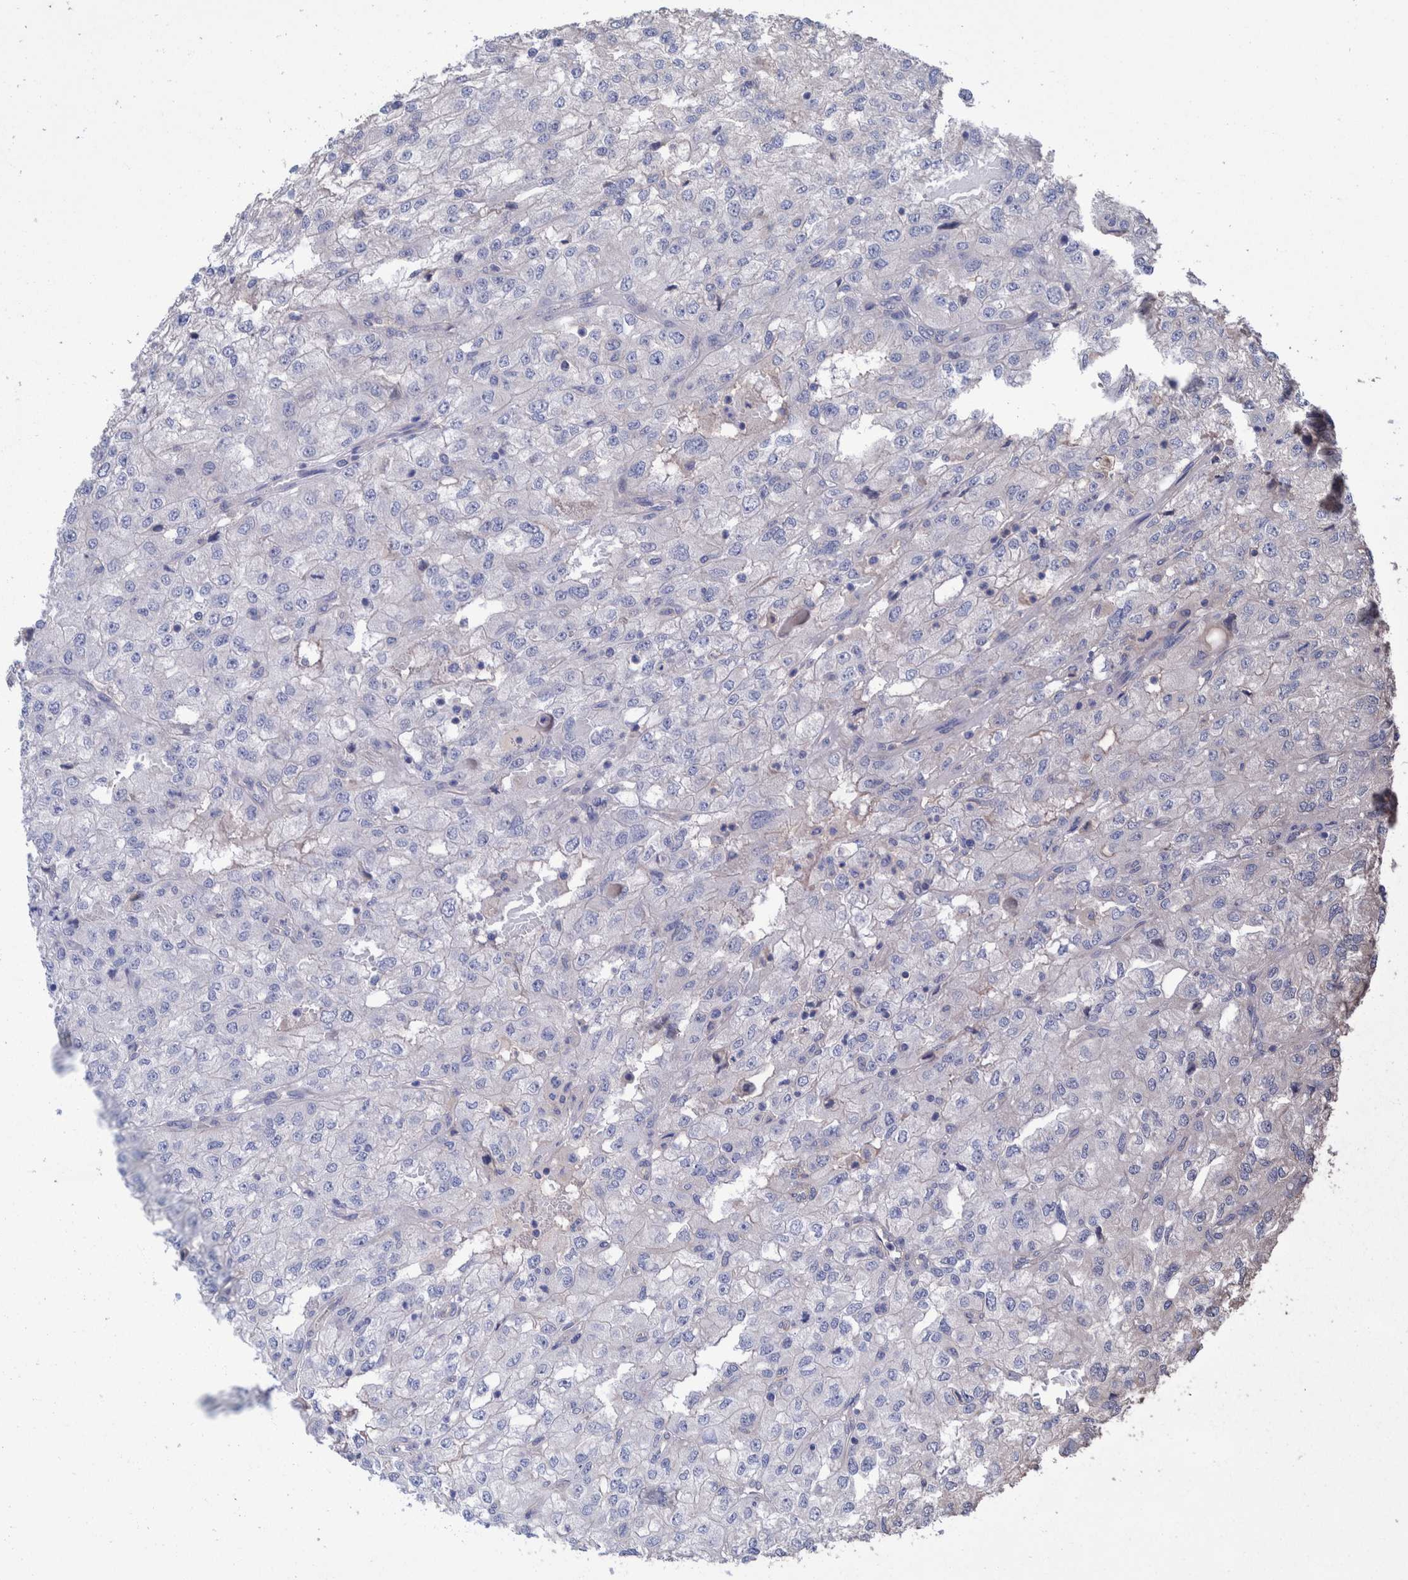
{"staining": {"intensity": "negative", "quantity": "none", "location": "none"}, "tissue": "renal cancer", "cell_type": "Tumor cells", "image_type": "cancer", "snomed": [{"axis": "morphology", "description": "Adenocarcinoma, NOS"}, {"axis": "topography", "description": "Kidney"}], "caption": "DAB (3,3'-diaminobenzidine) immunohistochemical staining of human renal cancer (adenocarcinoma) exhibits no significant positivity in tumor cells.", "gene": "SLC45A4", "patient": {"sex": "female", "age": 54}}